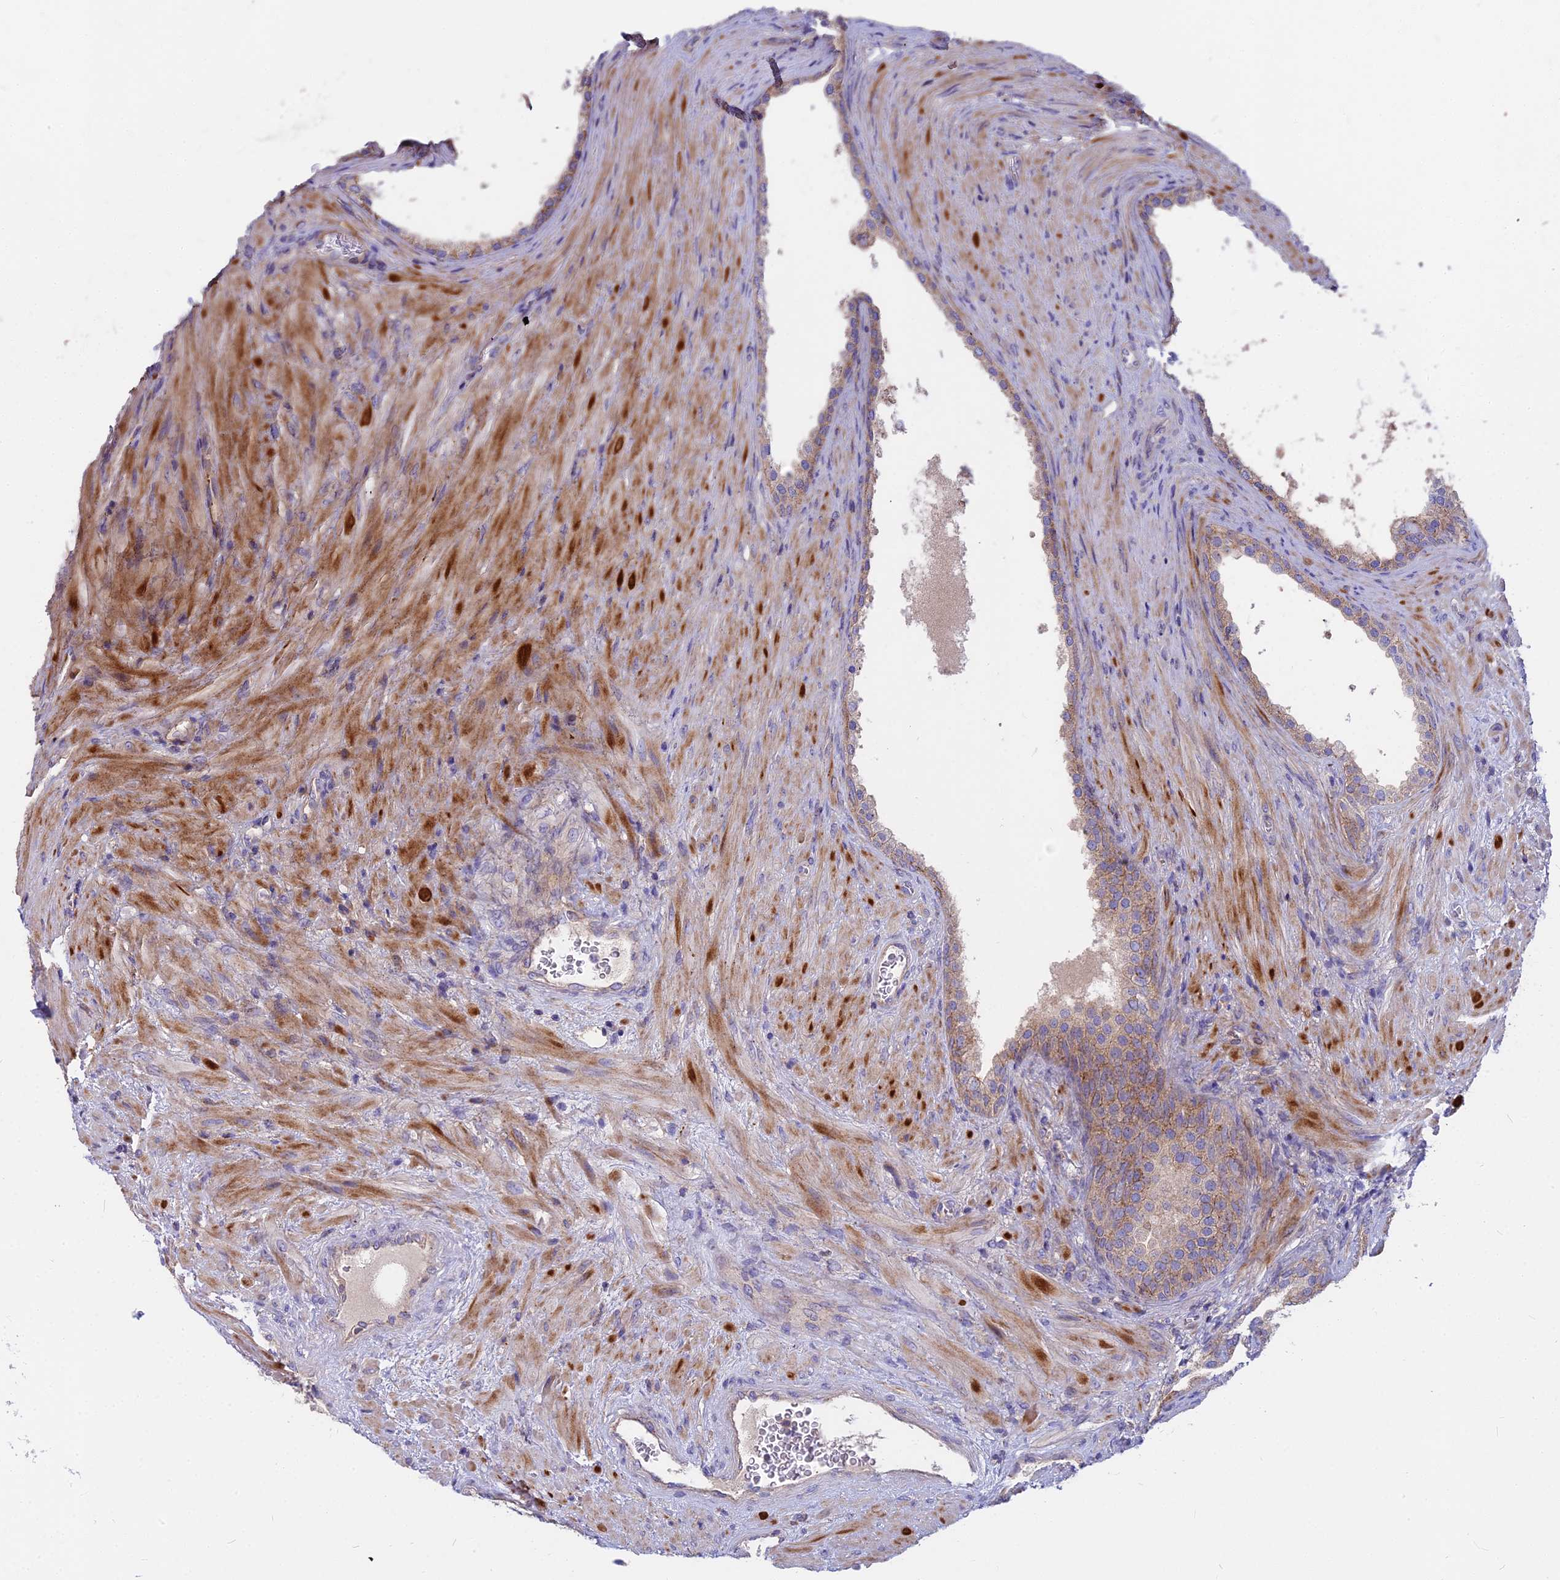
{"staining": {"intensity": "moderate", "quantity": "25%-75%", "location": "cytoplasmic/membranous"}, "tissue": "prostate", "cell_type": "Glandular cells", "image_type": "normal", "snomed": [{"axis": "morphology", "description": "Normal tissue, NOS"}, {"axis": "topography", "description": "Prostate"}], "caption": "Benign prostate exhibits moderate cytoplasmic/membranous staining in approximately 25%-75% of glandular cells Ihc stains the protein in brown and the nuclei are stained blue..", "gene": "FRMPD1", "patient": {"sex": "male", "age": 76}}